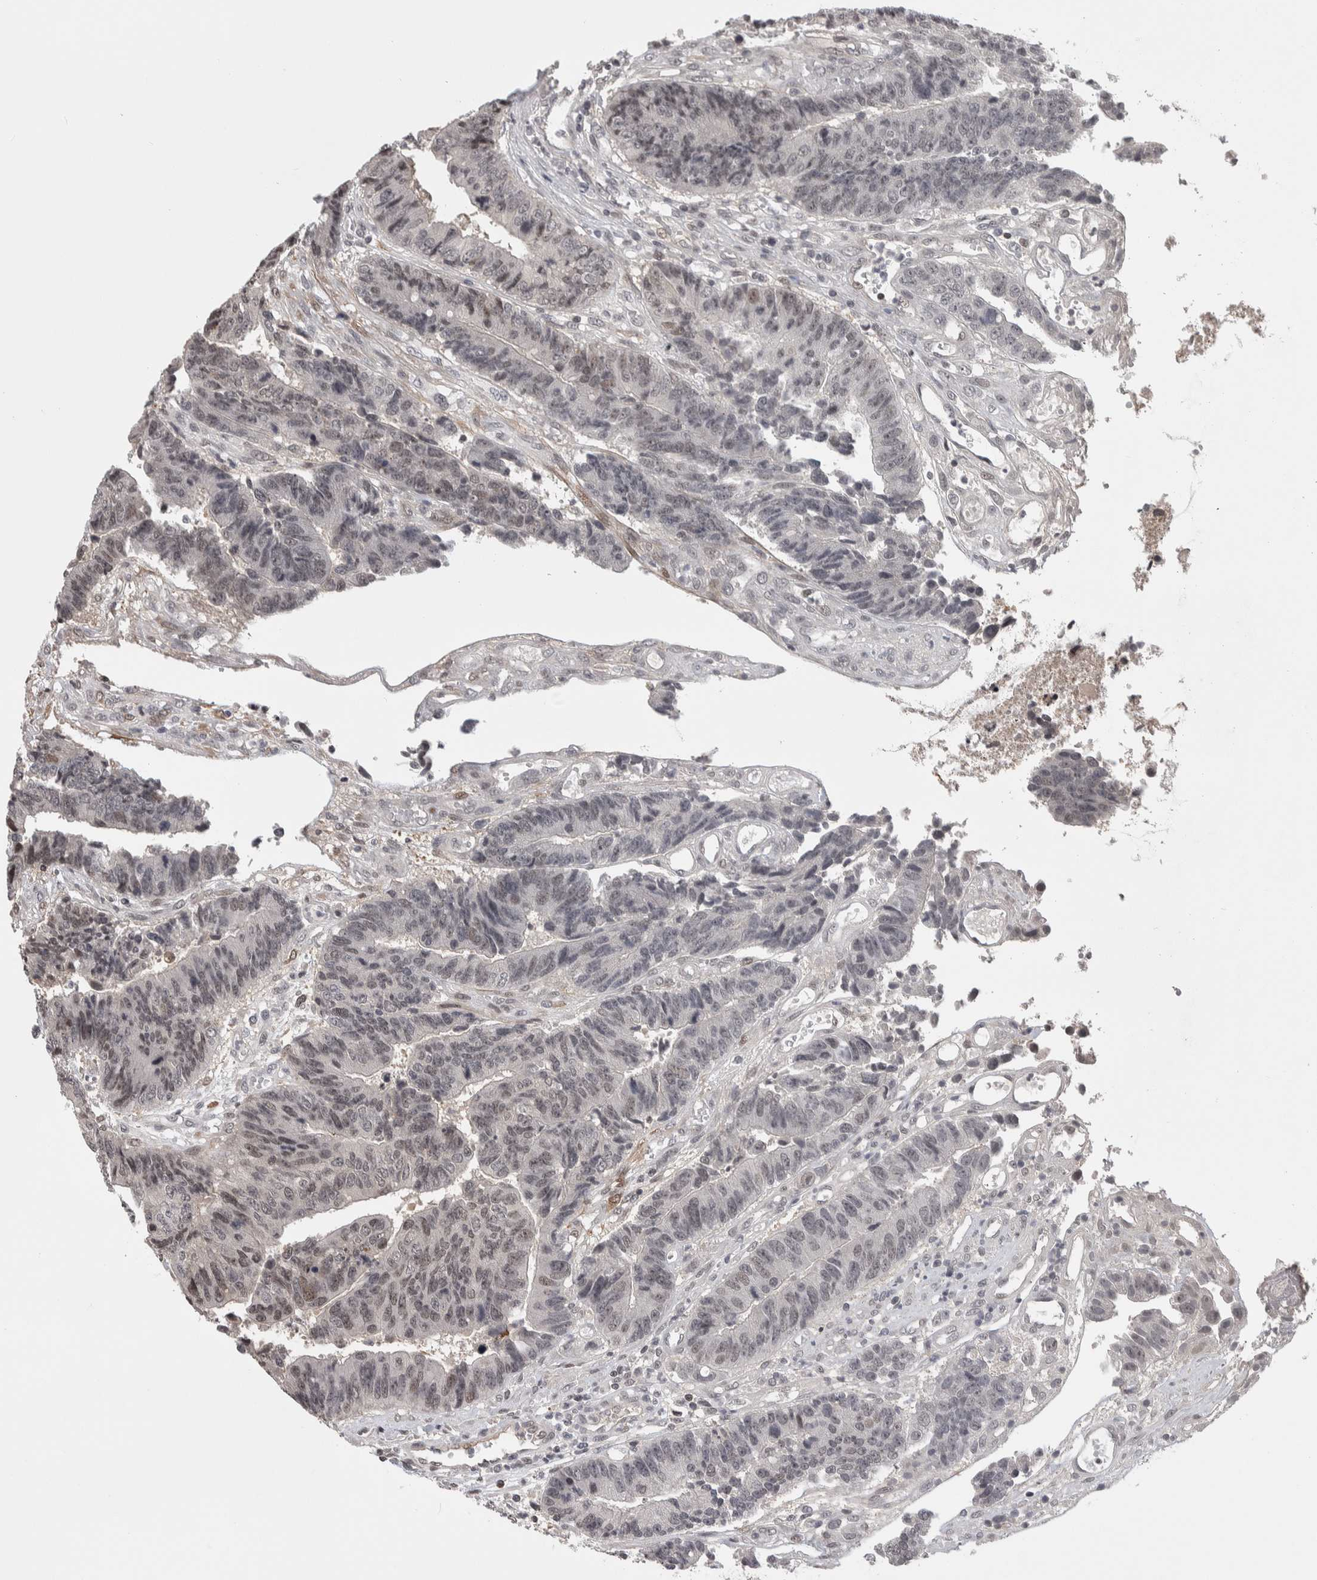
{"staining": {"intensity": "weak", "quantity": "<25%", "location": "nuclear"}, "tissue": "colorectal cancer", "cell_type": "Tumor cells", "image_type": "cancer", "snomed": [{"axis": "morphology", "description": "Adenocarcinoma, NOS"}, {"axis": "topography", "description": "Rectum"}], "caption": "The image demonstrates no staining of tumor cells in colorectal cancer (adenocarcinoma). The staining is performed using DAB (3,3'-diaminobenzidine) brown chromogen with nuclei counter-stained in using hematoxylin.", "gene": "ZSCAN21", "patient": {"sex": "male", "age": 84}}